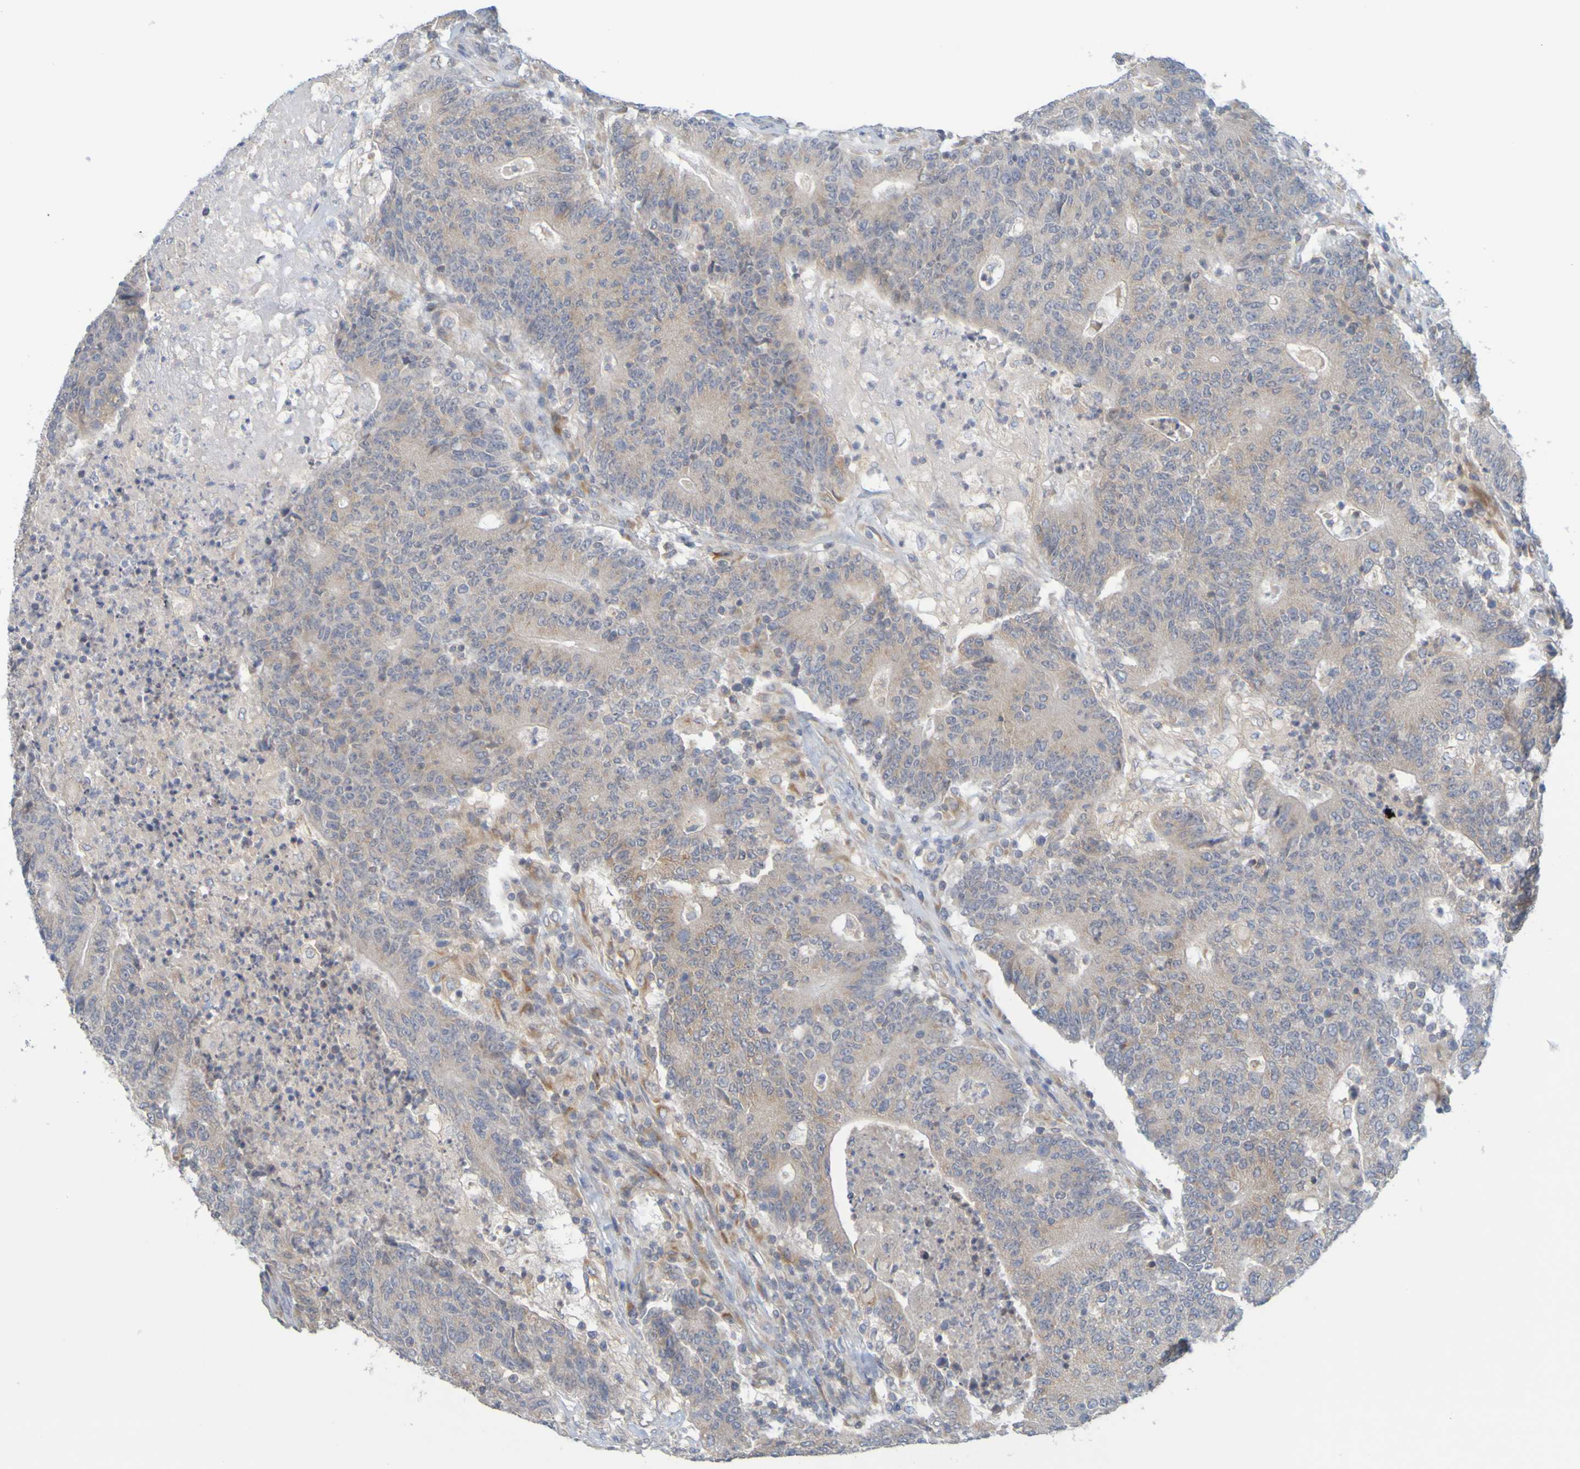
{"staining": {"intensity": "weak", "quantity": ">75%", "location": "cytoplasmic/membranous"}, "tissue": "colorectal cancer", "cell_type": "Tumor cells", "image_type": "cancer", "snomed": [{"axis": "morphology", "description": "Normal tissue, NOS"}, {"axis": "morphology", "description": "Adenocarcinoma, NOS"}, {"axis": "topography", "description": "Colon"}], "caption": "An image of human adenocarcinoma (colorectal) stained for a protein displays weak cytoplasmic/membranous brown staining in tumor cells.", "gene": "MOGS", "patient": {"sex": "female", "age": 75}}